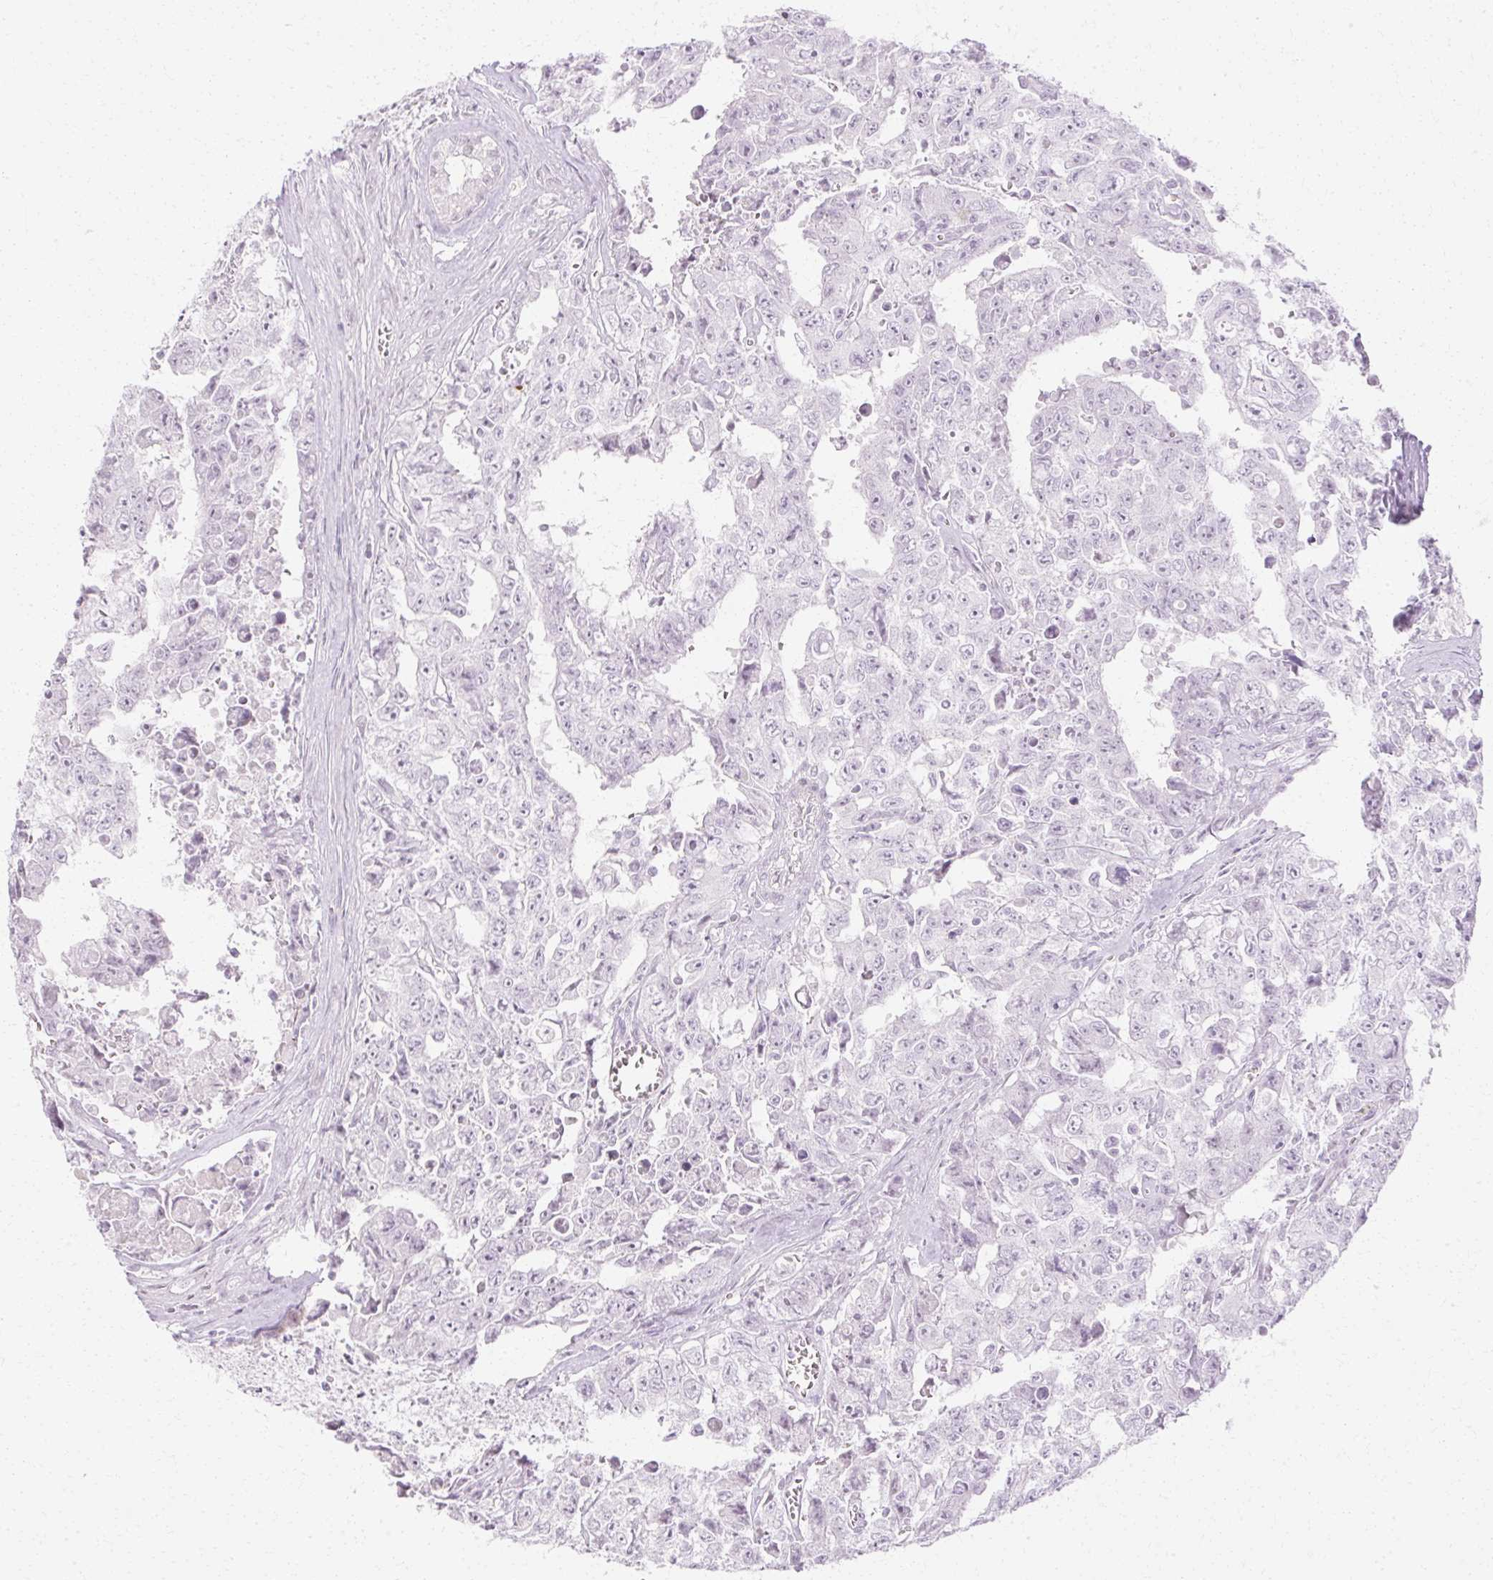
{"staining": {"intensity": "negative", "quantity": "none", "location": "none"}, "tissue": "testis cancer", "cell_type": "Tumor cells", "image_type": "cancer", "snomed": [{"axis": "morphology", "description": "Carcinoma, Embryonal, NOS"}, {"axis": "topography", "description": "Testis"}], "caption": "An image of embryonal carcinoma (testis) stained for a protein reveals no brown staining in tumor cells.", "gene": "C3orf49", "patient": {"sex": "male", "age": 24}}